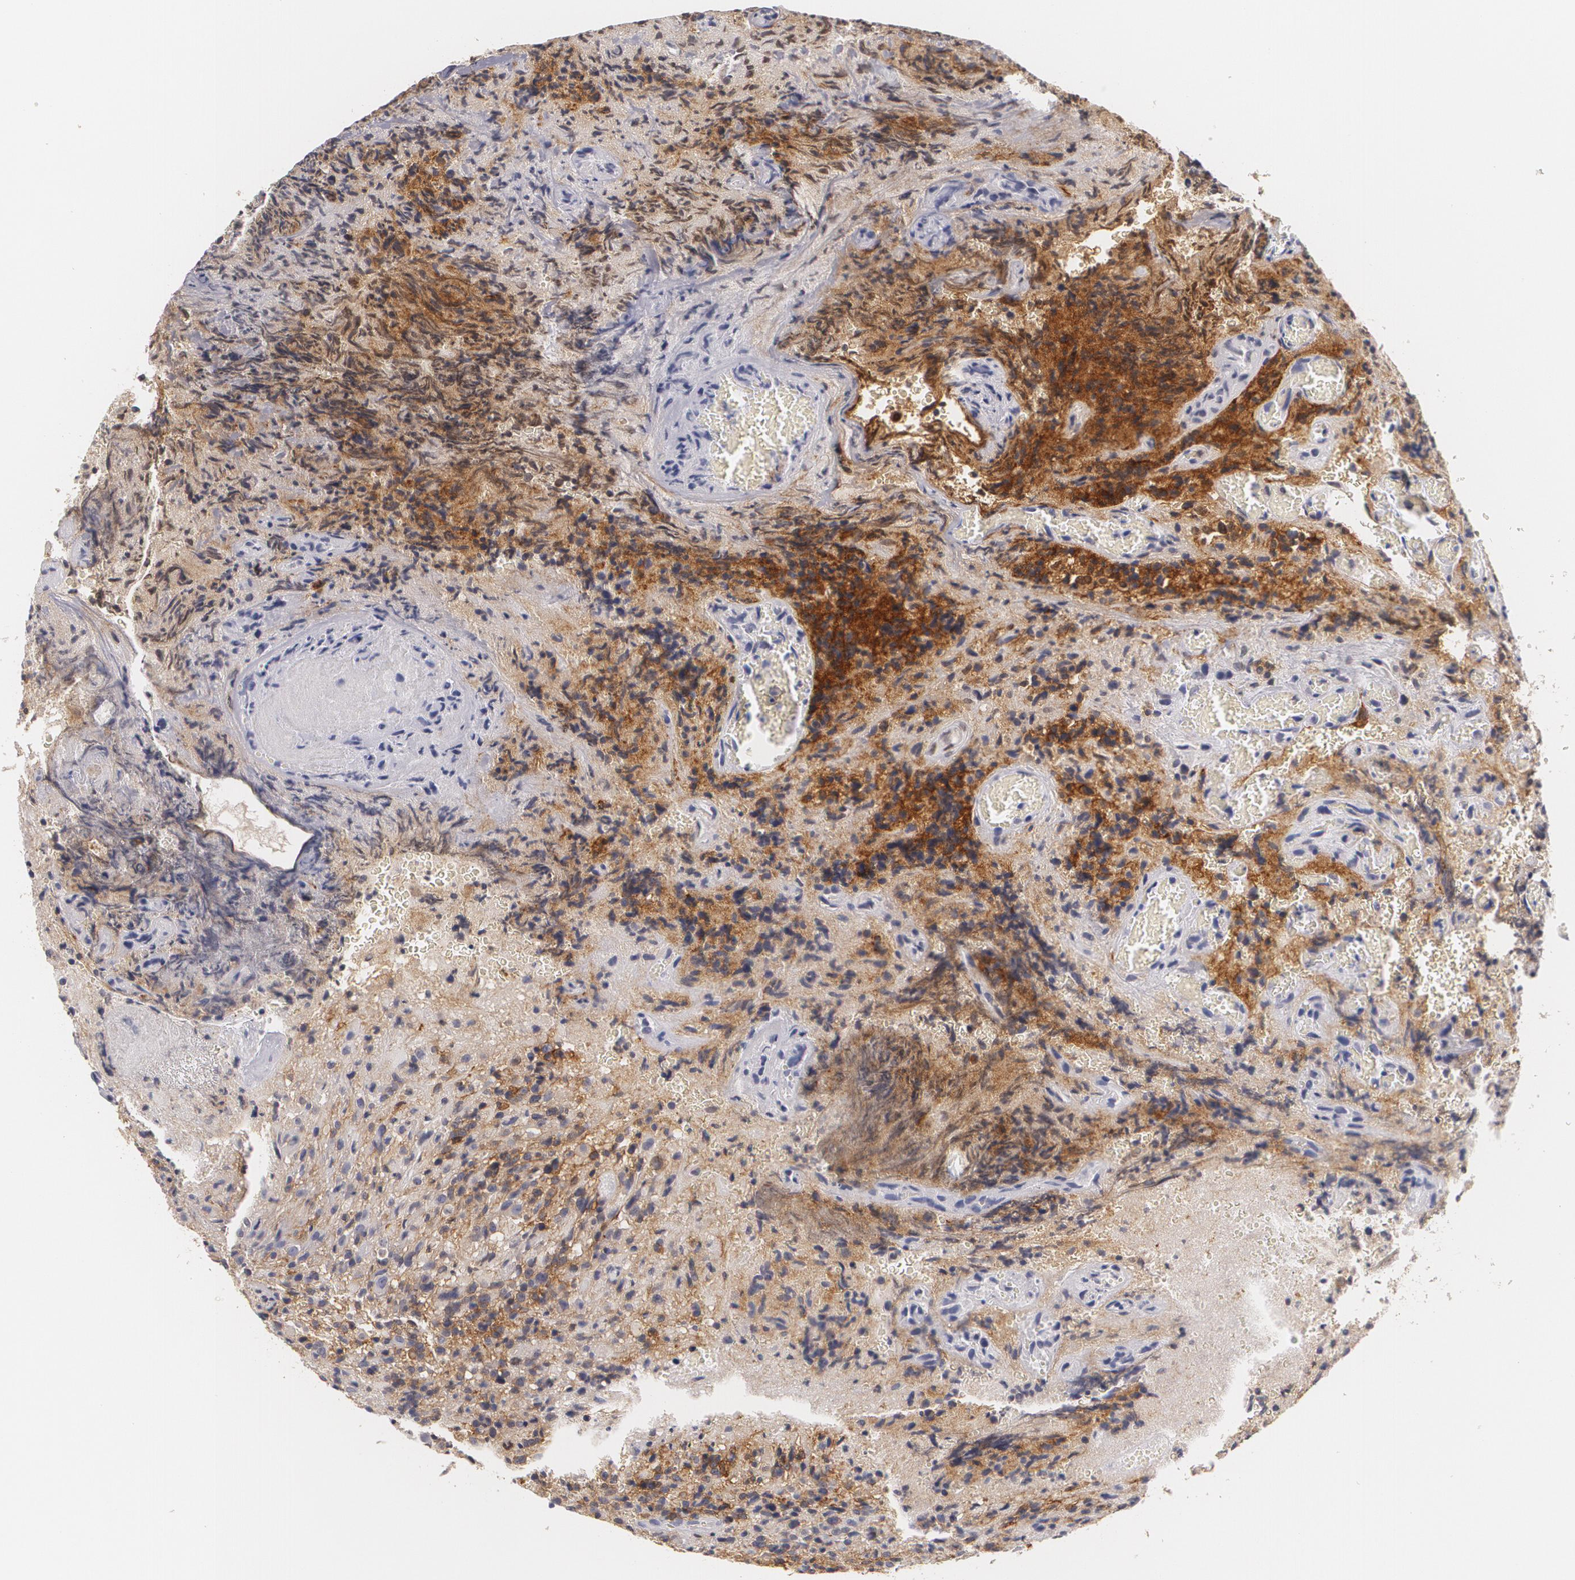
{"staining": {"intensity": "moderate", "quantity": "25%-75%", "location": "cytoplasmic/membranous"}, "tissue": "glioma", "cell_type": "Tumor cells", "image_type": "cancer", "snomed": [{"axis": "morphology", "description": "Glioma, malignant, High grade"}, {"axis": "topography", "description": "Brain"}], "caption": "The histopathology image demonstrates staining of glioma, revealing moderate cytoplasmic/membranous protein expression (brown color) within tumor cells. The protein of interest is shown in brown color, while the nuclei are stained blue.", "gene": "NGFR", "patient": {"sex": "male", "age": 36}}